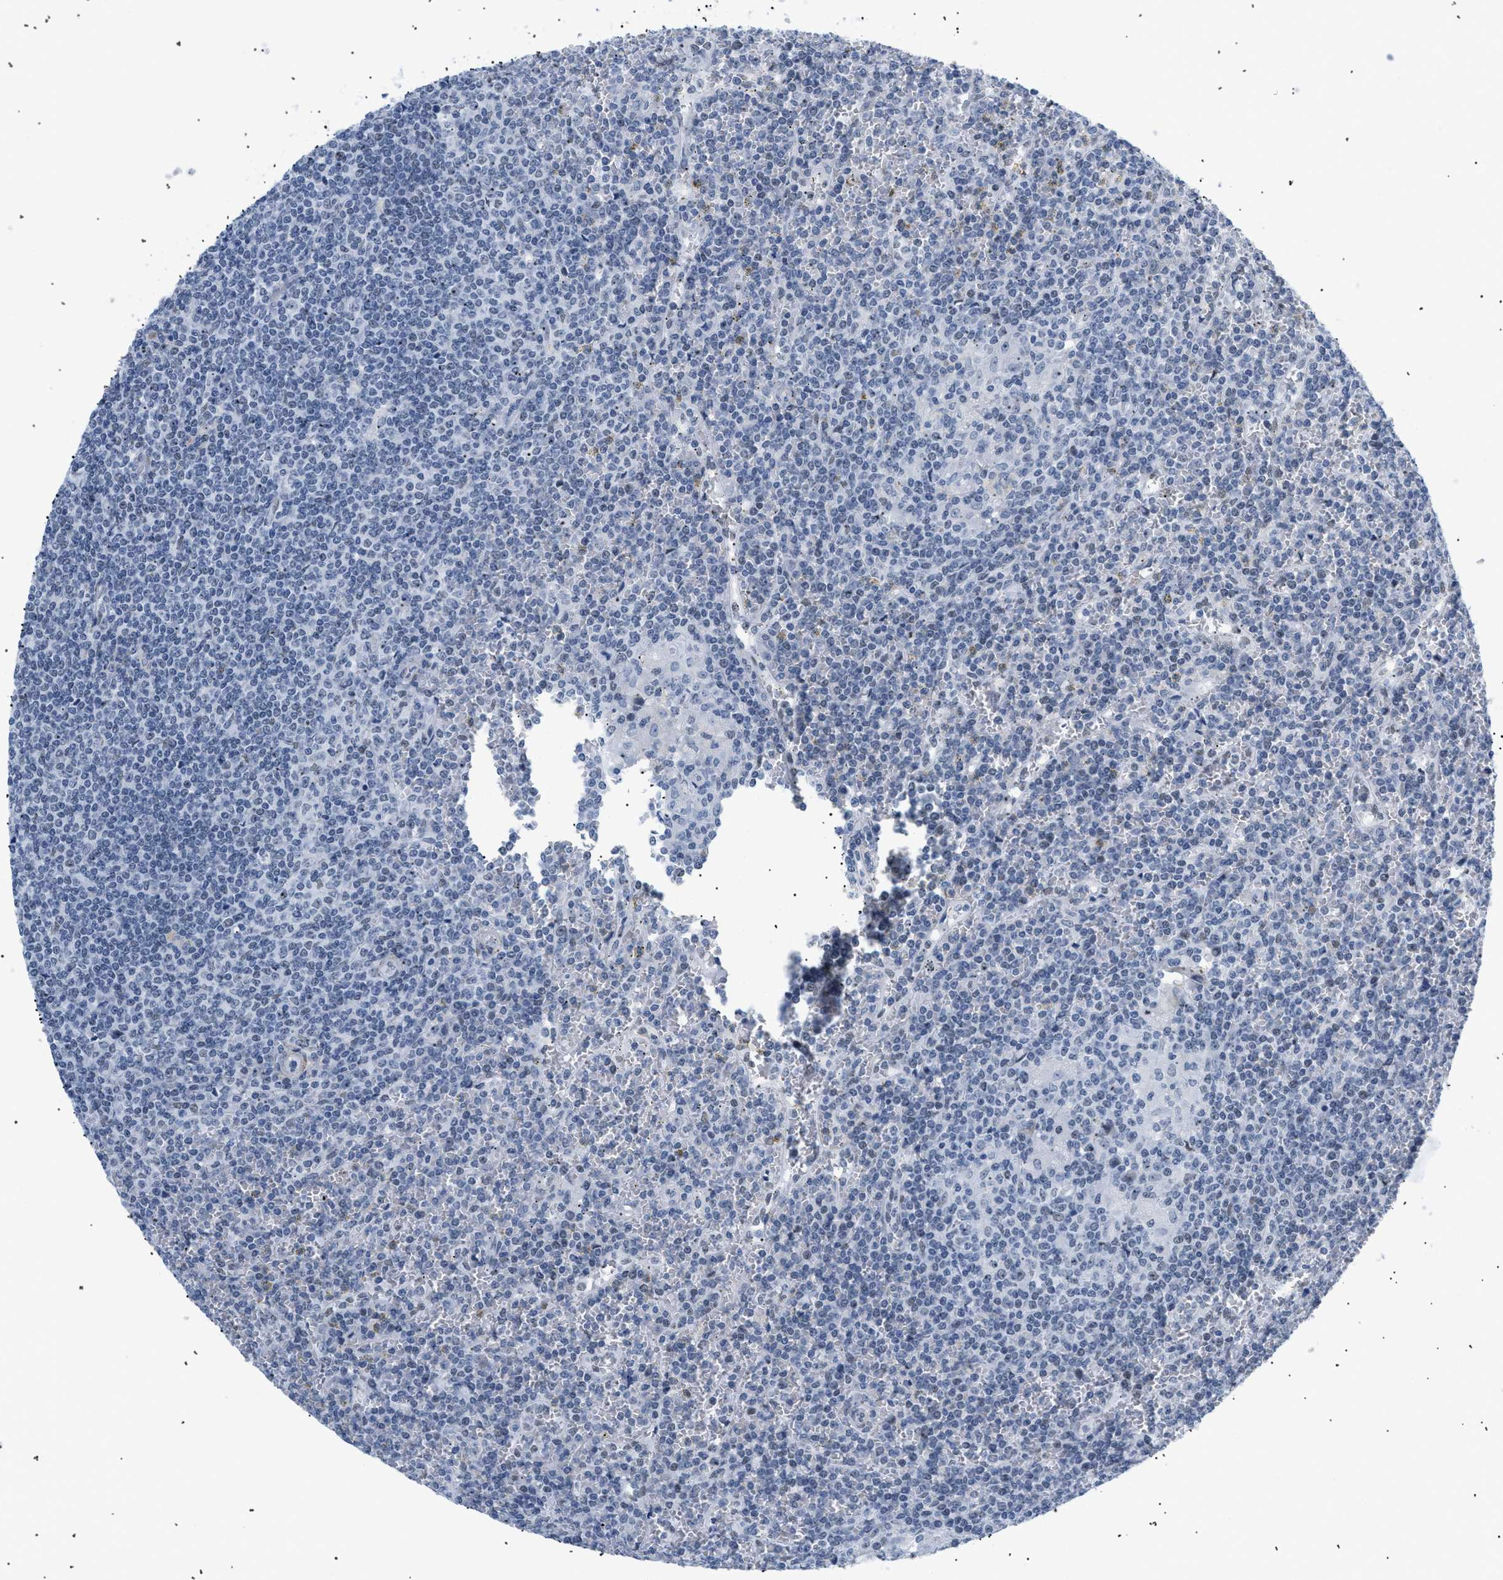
{"staining": {"intensity": "negative", "quantity": "none", "location": "none"}, "tissue": "lymphoma", "cell_type": "Tumor cells", "image_type": "cancer", "snomed": [{"axis": "morphology", "description": "Malignant lymphoma, non-Hodgkin's type, Low grade"}, {"axis": "topography", "description": "Spleen"}], "caption": "A high-resolution photomicrograph shows immunohistochemistry (IHC) staining of lymphoma, which displays no significant expression in tumor cells.", "gene": "ELN", "patient": {"sex": "female", "age": 19}}